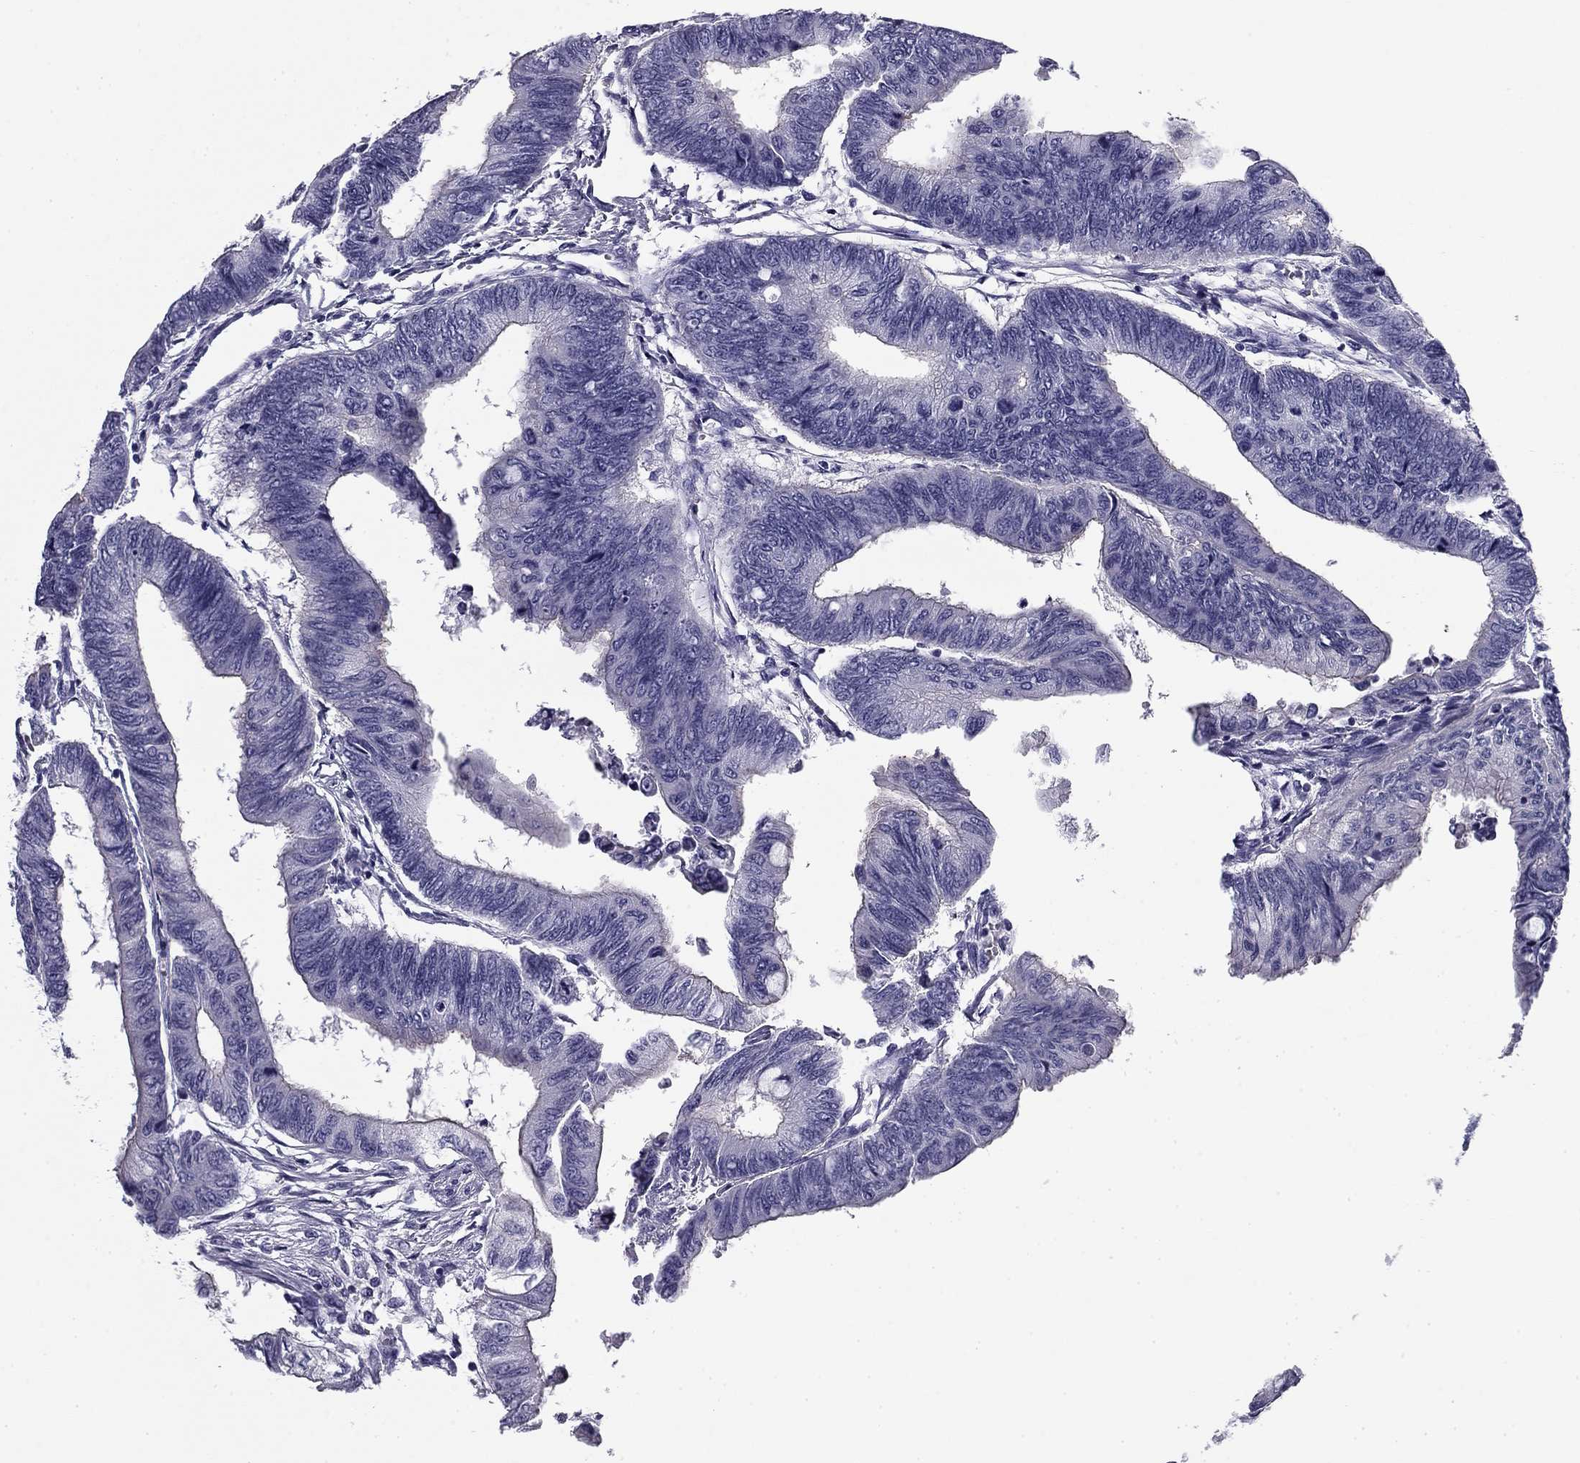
{"staining": {"intensity": "weak", "quantity": "<25%", "location": "cytoplasmic/membranous"}, "tissue": "colorectal cancer", "cell_type": "Tumor cells", "image_type": "cancer", "snomed": [{"axis": "morphology", "description": "Normal tissue, NOS"}, {"axis": "morphology", "description": "Adenocarcinoma, NOS"}, {"axis": "topography", "description": "Rectum"}, {"axis": "topography", "description": "Peripheral nerve tissue"}], "caption": "Photomicrograph shows no significant protein expression in tumor cells of colorectal cancer.", "gene": "FLNC", "patient": {"sex": "male", "age": 92}}